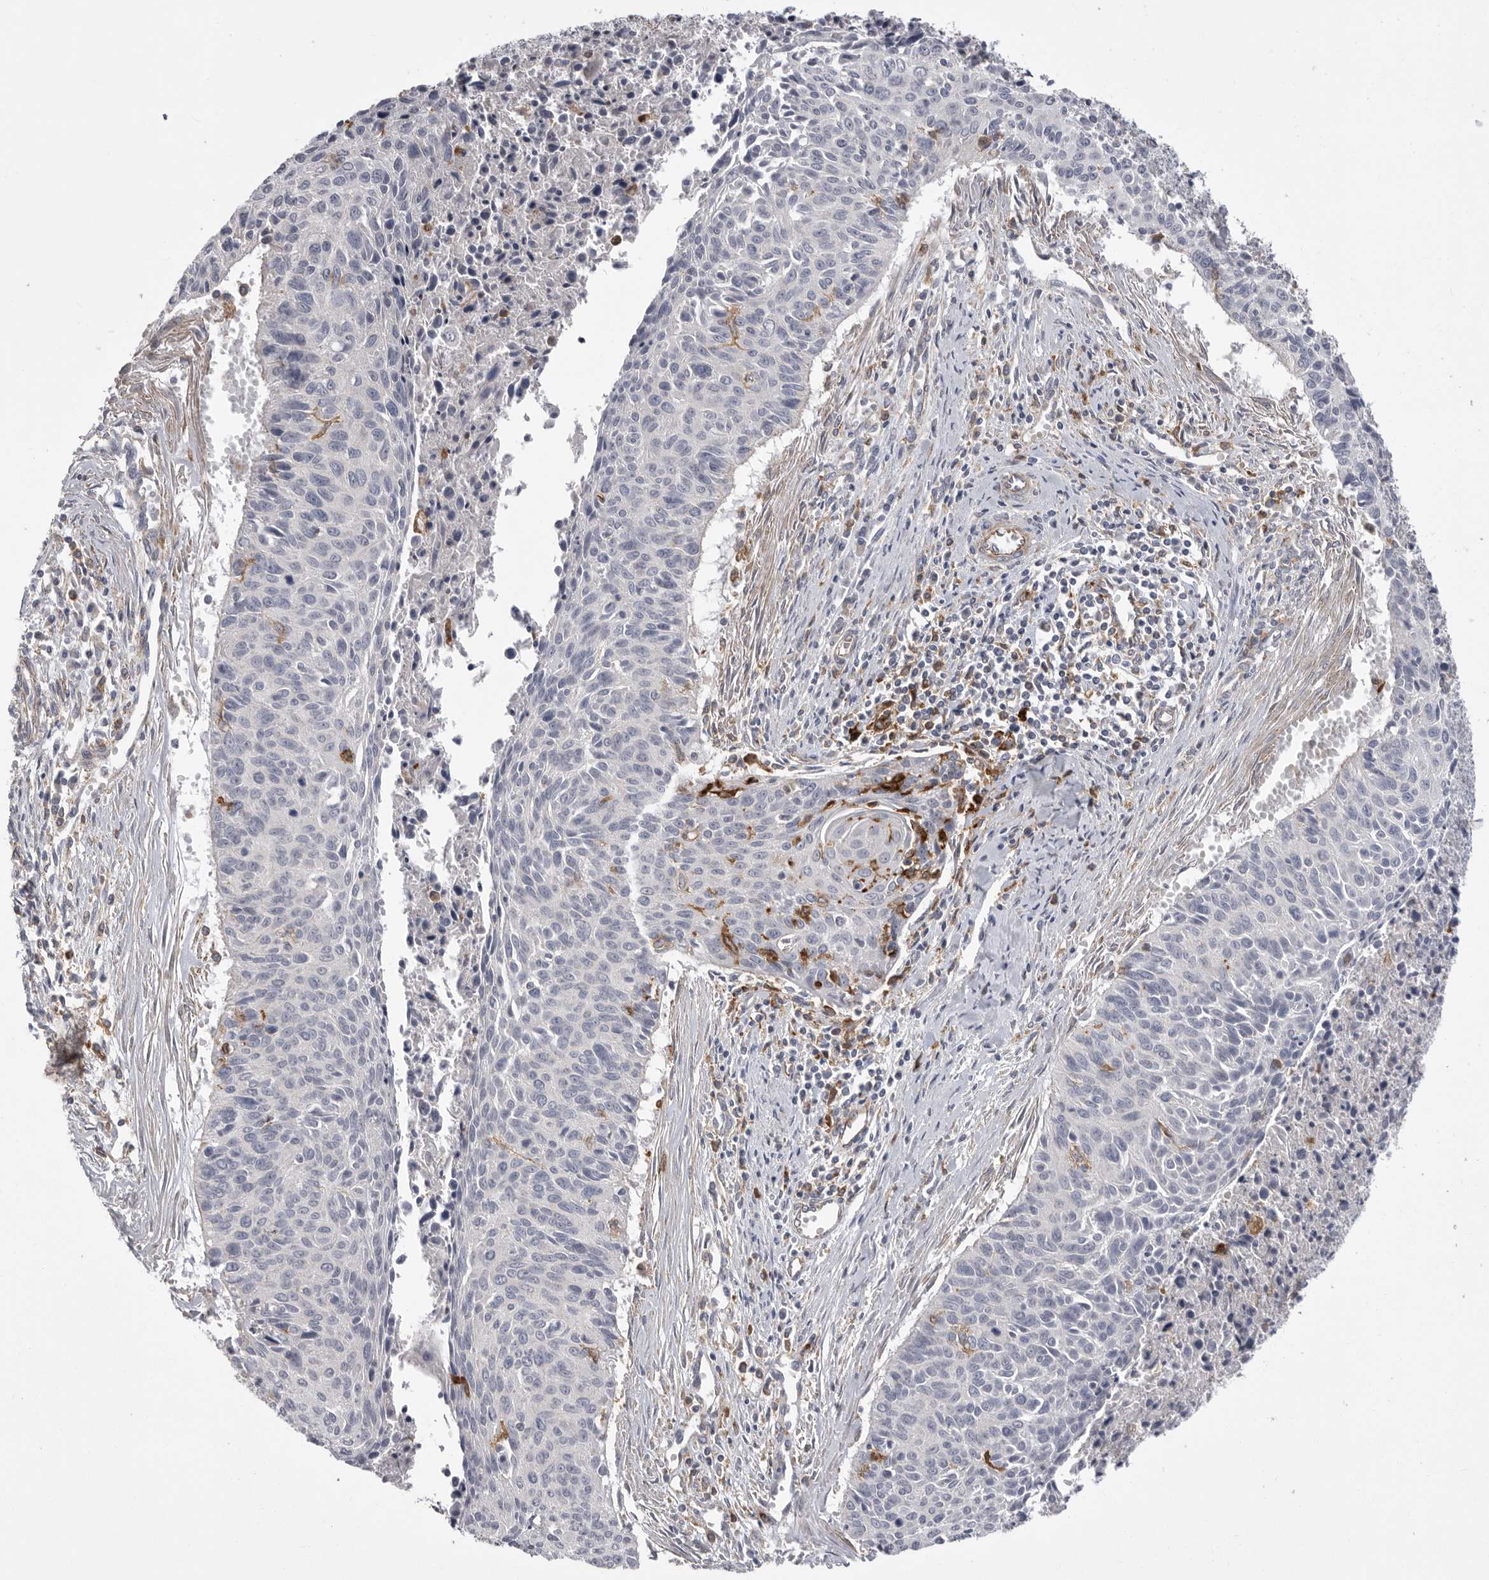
{"staining": {"intensity": "negative", "quantity": "none", "location": "none"}, "tissue": "cervical cancer", "cell_type": "Tumor cells", "image_type": "cancer", "snomed": [{"axis": "morphology", "description": "Squamous cell carcinoma, NOS"}, {"axis": "topography", "description": "Cervix"}], "caption": "The image reveals no significant expression in tumor cells of cervical squamous cell carcinoma.", "gene": "SIGLEC10", "patient": {"sex": "female", "age": 55}}